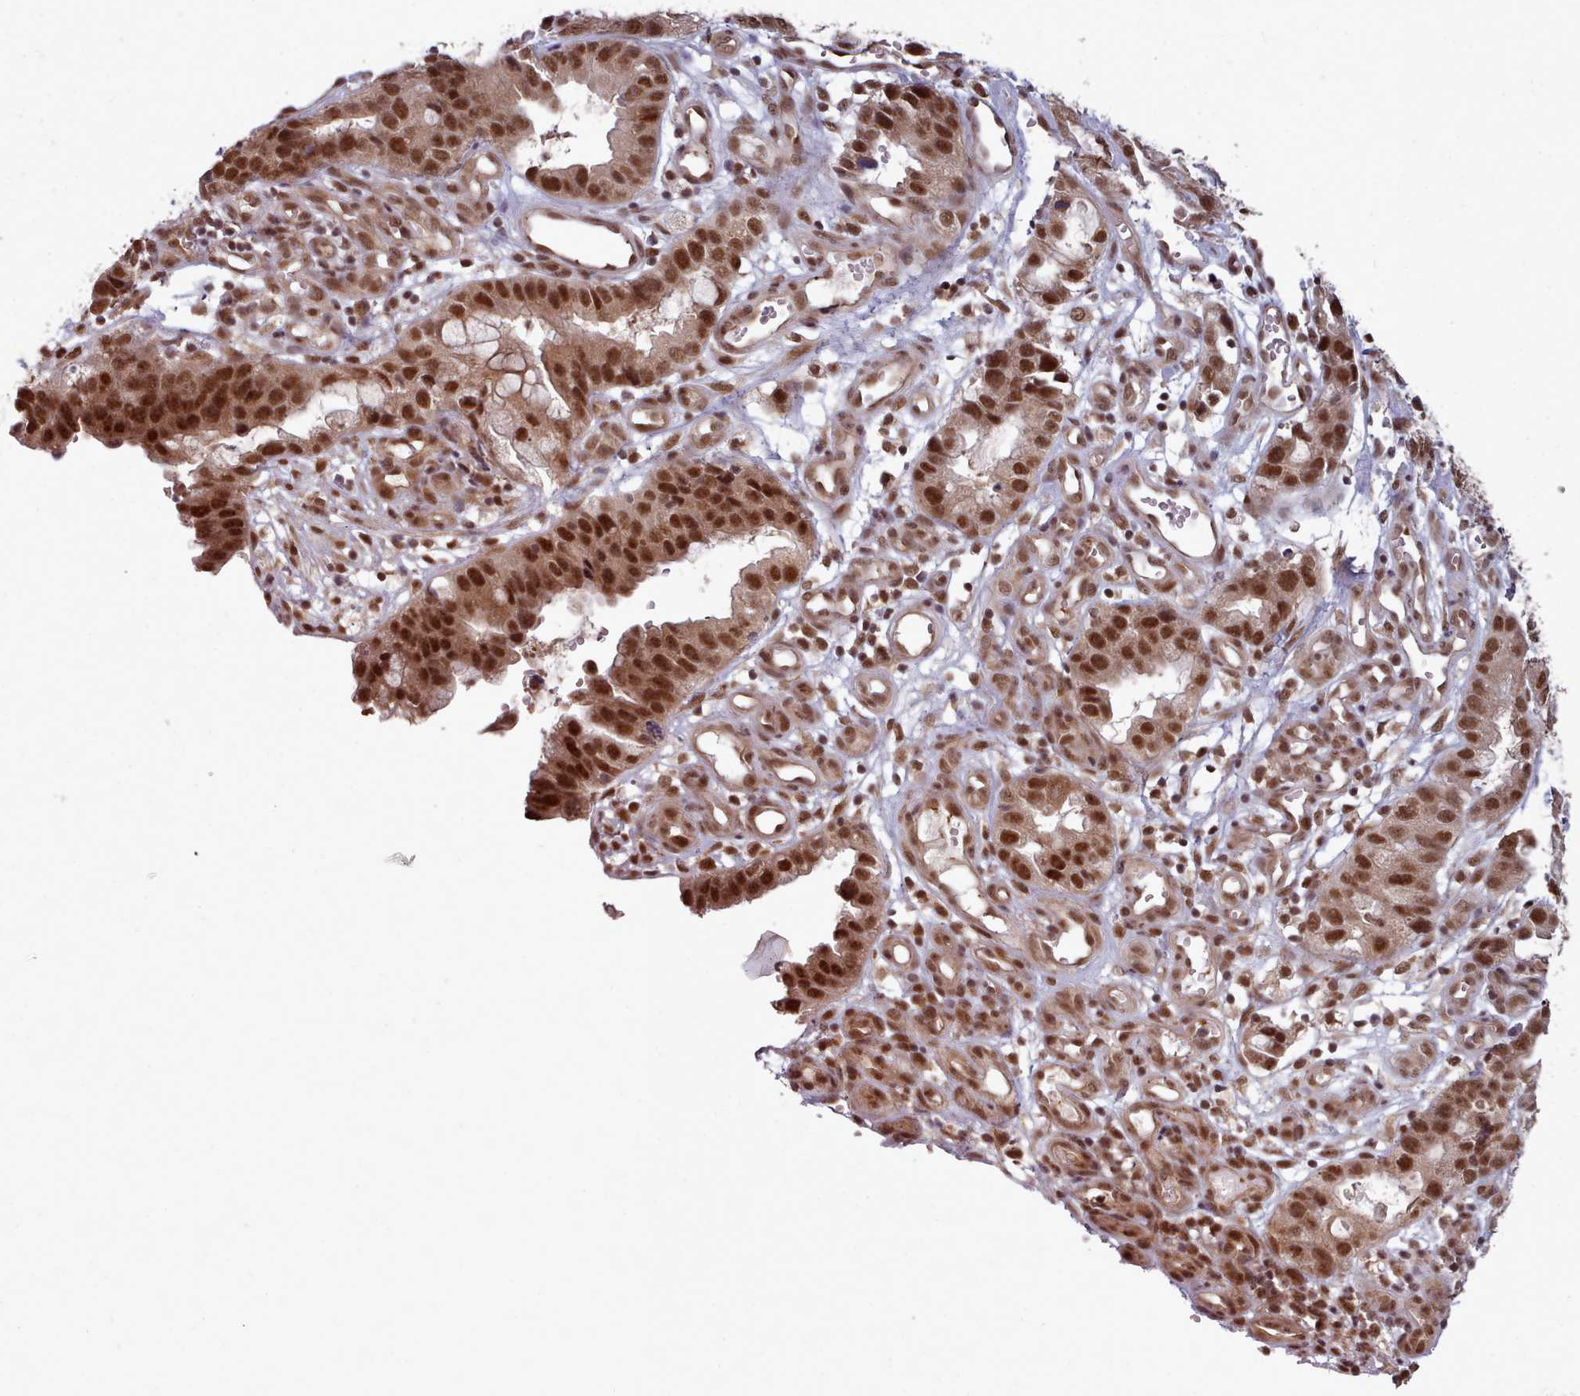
{"staining": {"intensity": "strong", "quantity": ">75%", "location": "cytoplasmic/membranous,nuclear"}, "tissue": "stomach cancer", "cell_type": "Tumor cells", "image_type": "cancer", "snomed": [{"axis": "morphology", "description": "Adenocarcinoma, NOS"}, {"axis": "topography", "description": "Stomach"}], "caption": "Protein staining of stomach cancer (adenocarcinoma) tissue reveals strong cytoplasmic/membranous and nuclear expression in about >75% of tumor cells.", "gene": "DHX8", "patient": {"sex": "male", "age": 55}}